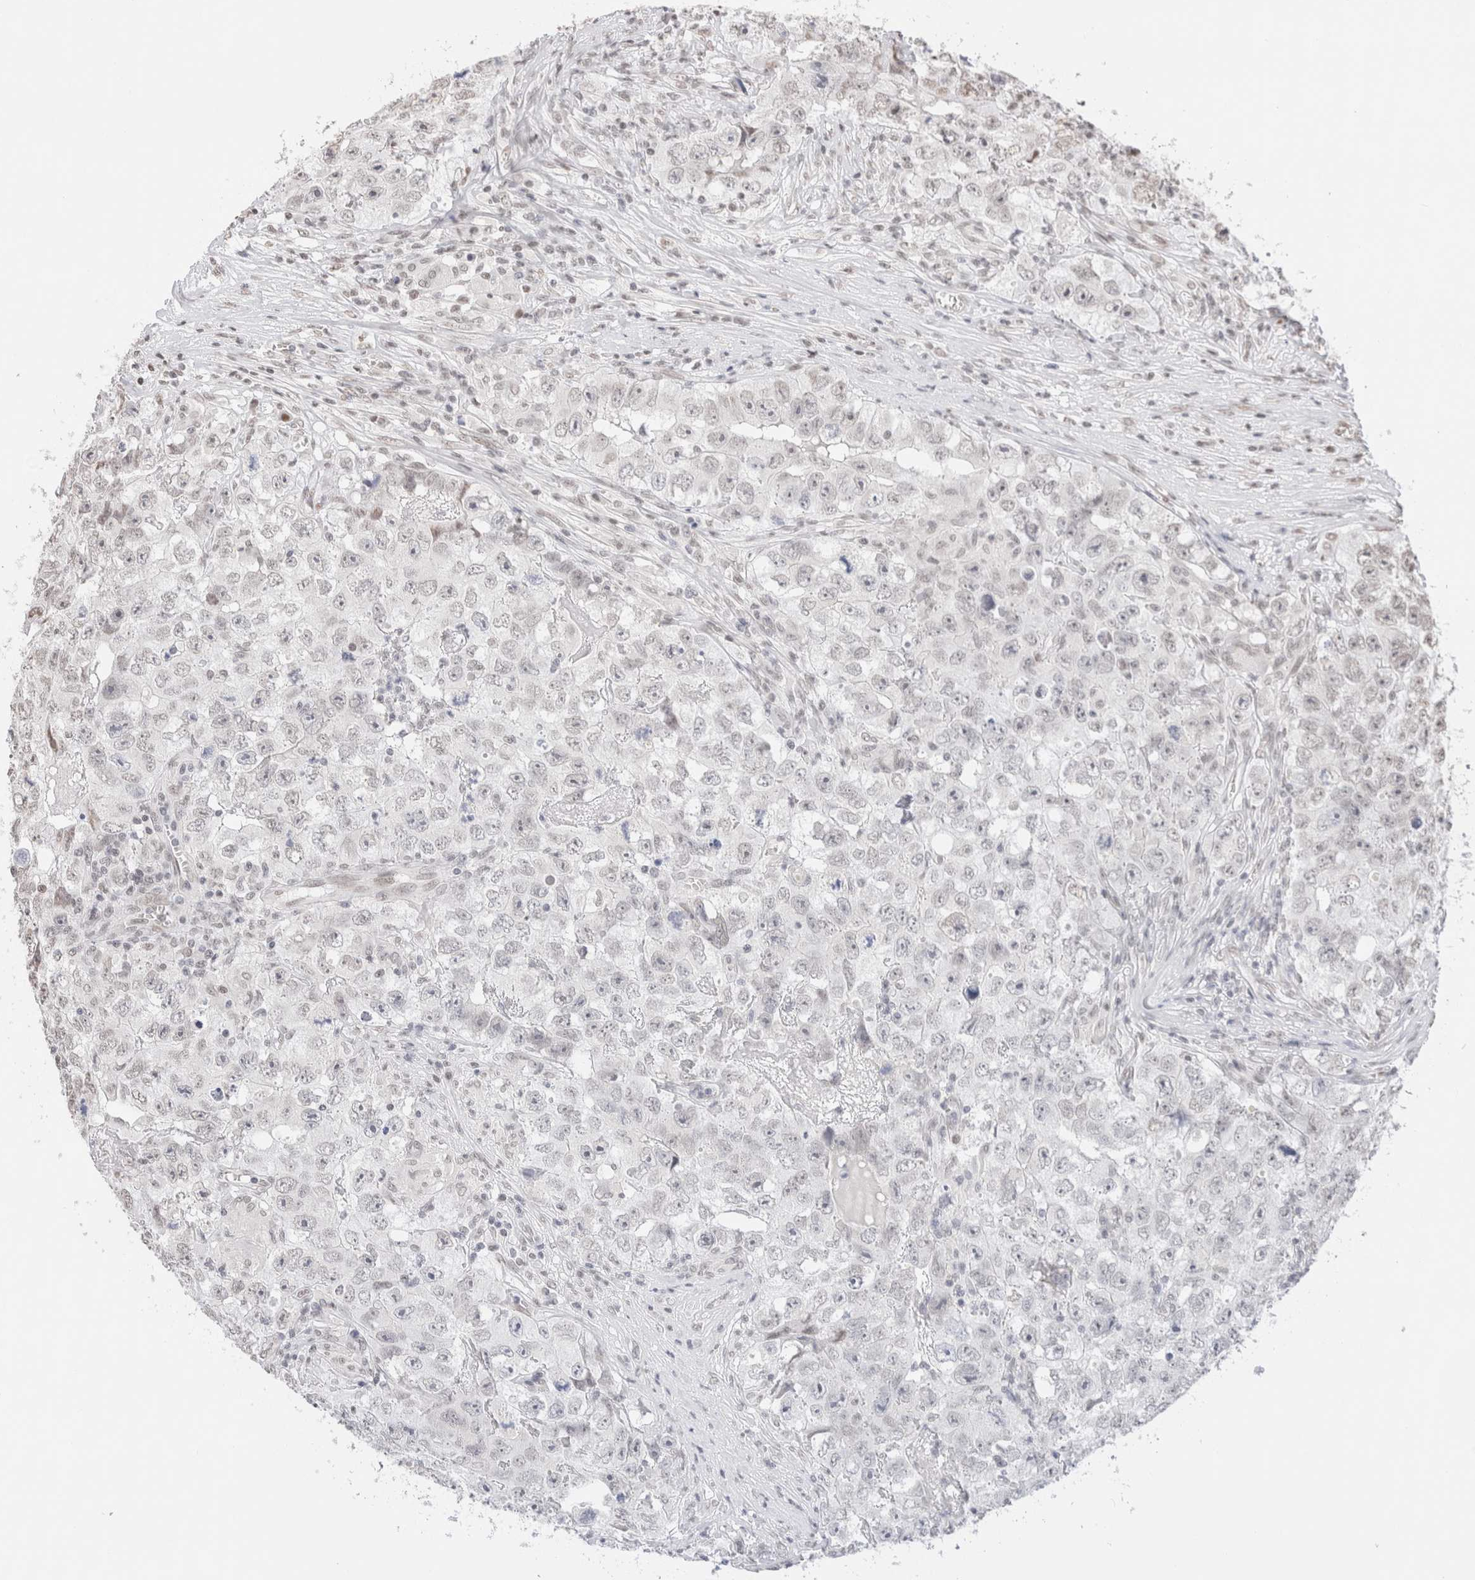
{"staining": {"intensity": "negative", "quantity": "none", "location": "none"}, "tissue": "testis cancer", "cell_type": "Tumor cells", "image_type": "cancer", "snomed": [{"axis": "morphology", "description": "Seminoma, NOS"}, {"axis": "morphology", "description": "Carcinoma, Embryonal, NOS"}, {"axis": "topography", "description": "Testis"}], "caption": "IHC of human testis cancer (embryonal carcinoma) reveals no staining in tumor cells. (Brightfield microscopy of DAB immunohistochemistry at high magnification).", "gene": "SUPT3H", "patient": {"sex": "male", "age": 43}}